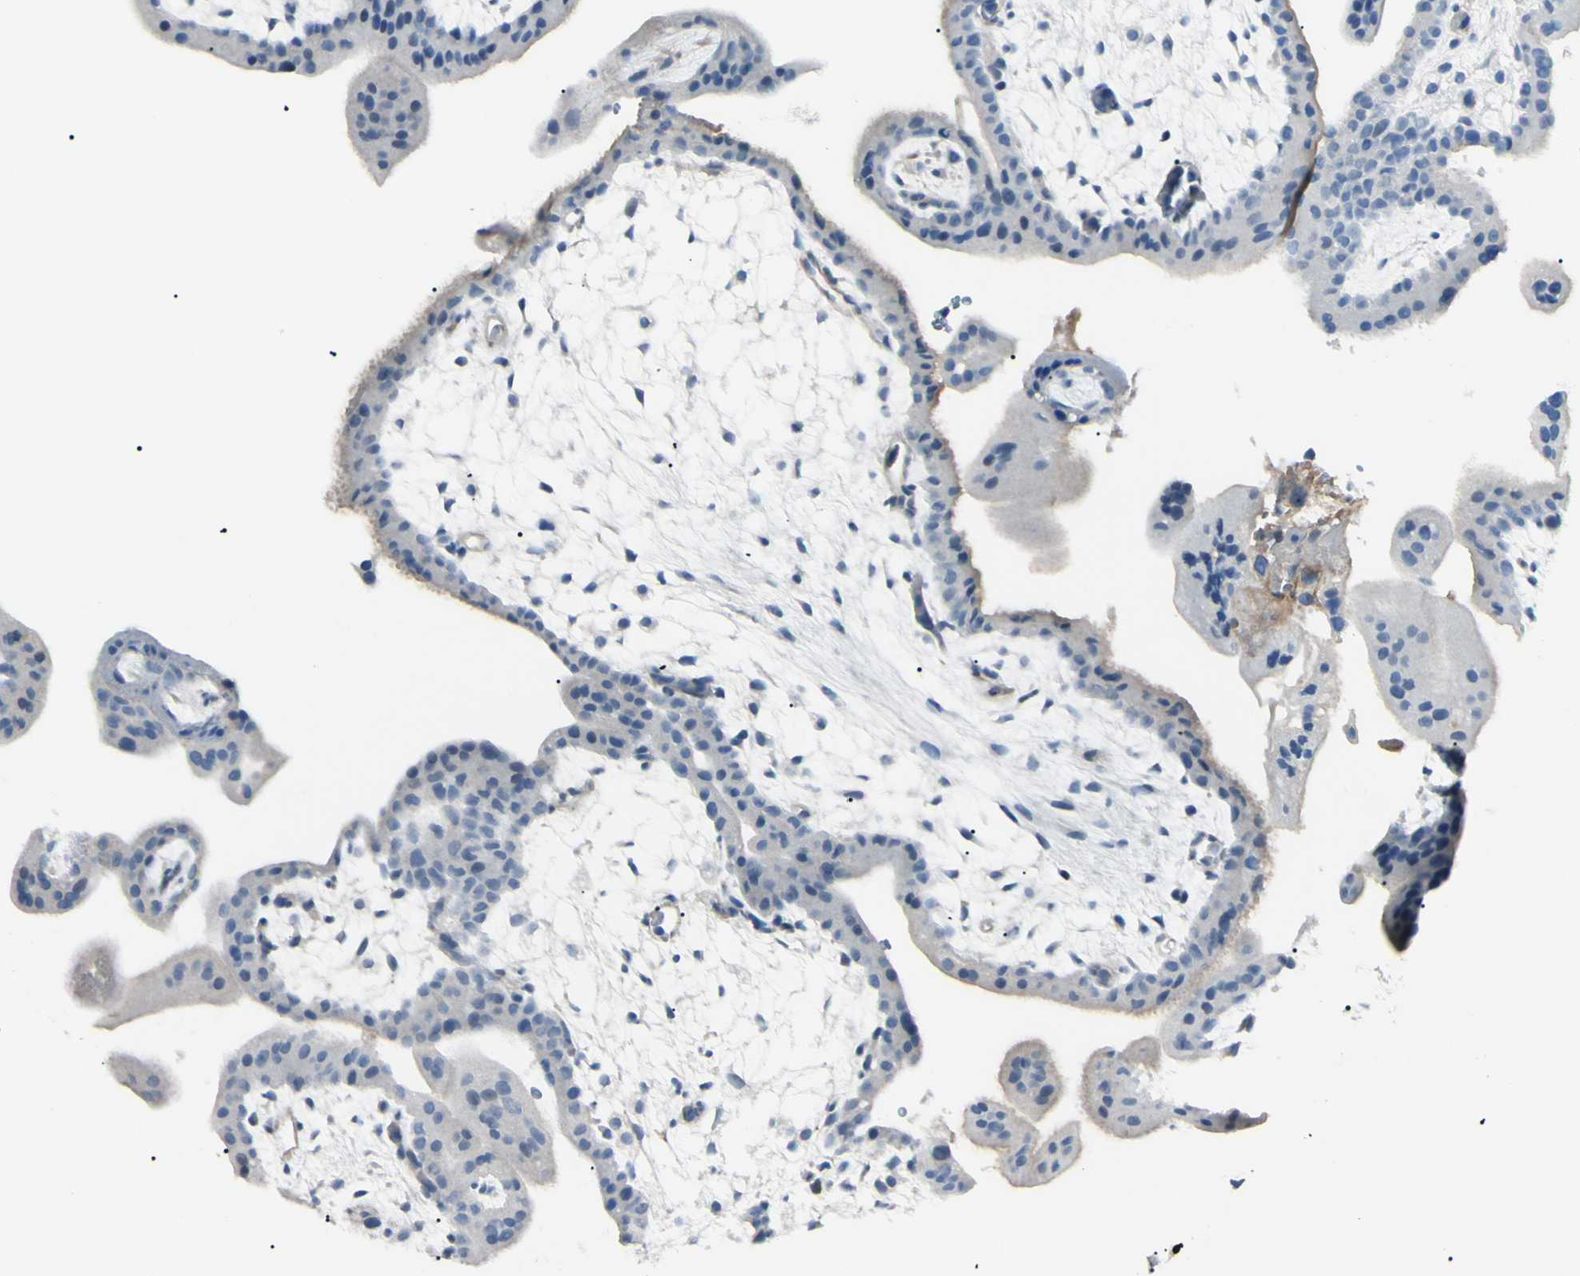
{"staining": {"intensity": "weak", "quantity": "<25%", "location": "cytoplasmic/membranous"}, "tissue": "placenta", "cell_type": "Decidual cells", "image_type": "normal", "snomed": [{"axis": "morphology", "description": "Normal tissue, NOS"}, {"axis": "topography", "description": "Placenta"}], "caption": "DAB (3,3'-diaminobenzidine) immunohistochemical staining of normal placenta exhibits no significant positivity in decidual cells.", "gene": "FOLH1", "patient": {"sex": "female", "age": 35}}